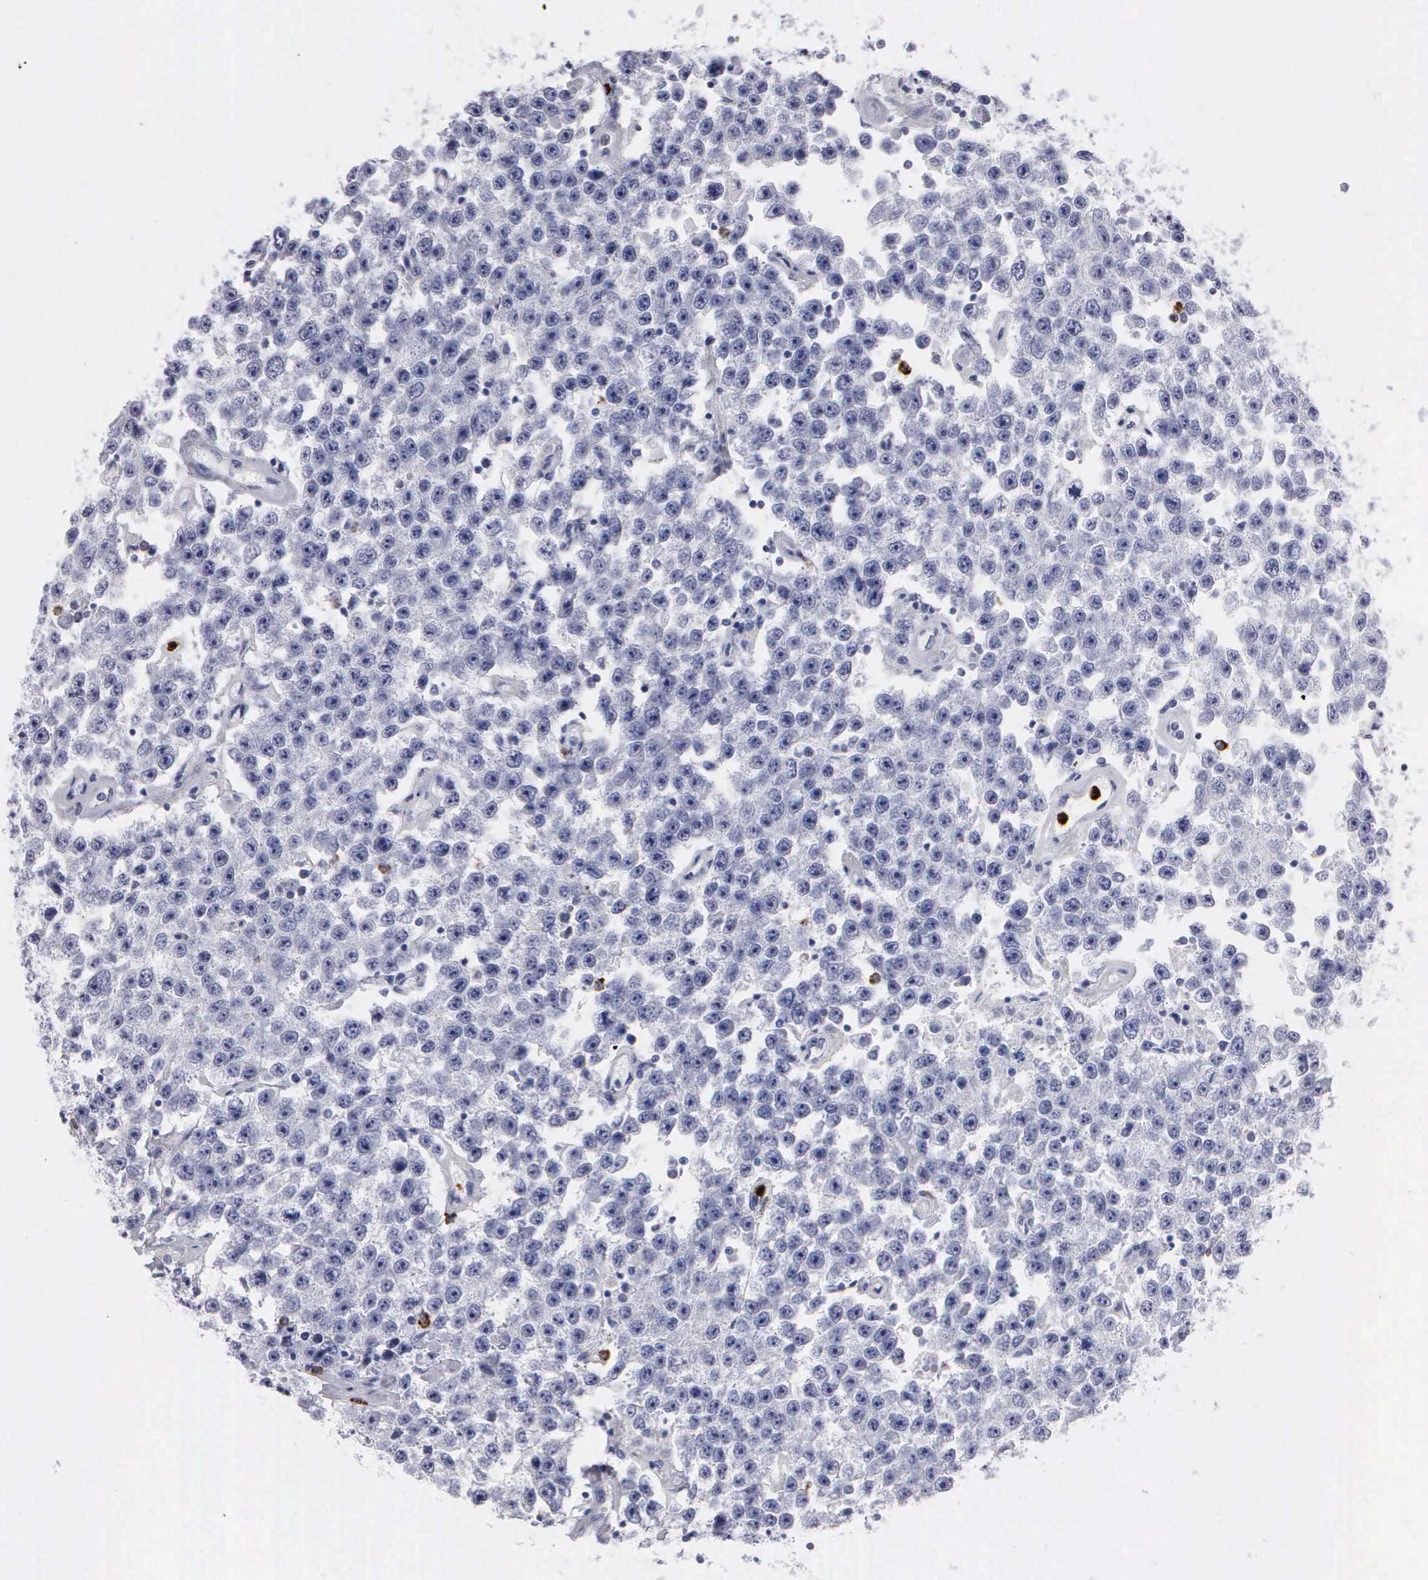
{"staining": {"intensity": "negative", "quantity": "none", "location": "none"}, "tissue": "testis cancer", "cell_type": "Tumor cells", "image_type": "cancer", "snomed": [{"axis": "morphology", "description": "Seminoma, NOS"}, {"axis": "topography", "description": "Testis"}], "caption": "The micrograph reveals no significant positivity in tumor cells of testis cancer (seminoma).", "gene": "CTSG", "patient": {"sex": "male", "age": 52}}